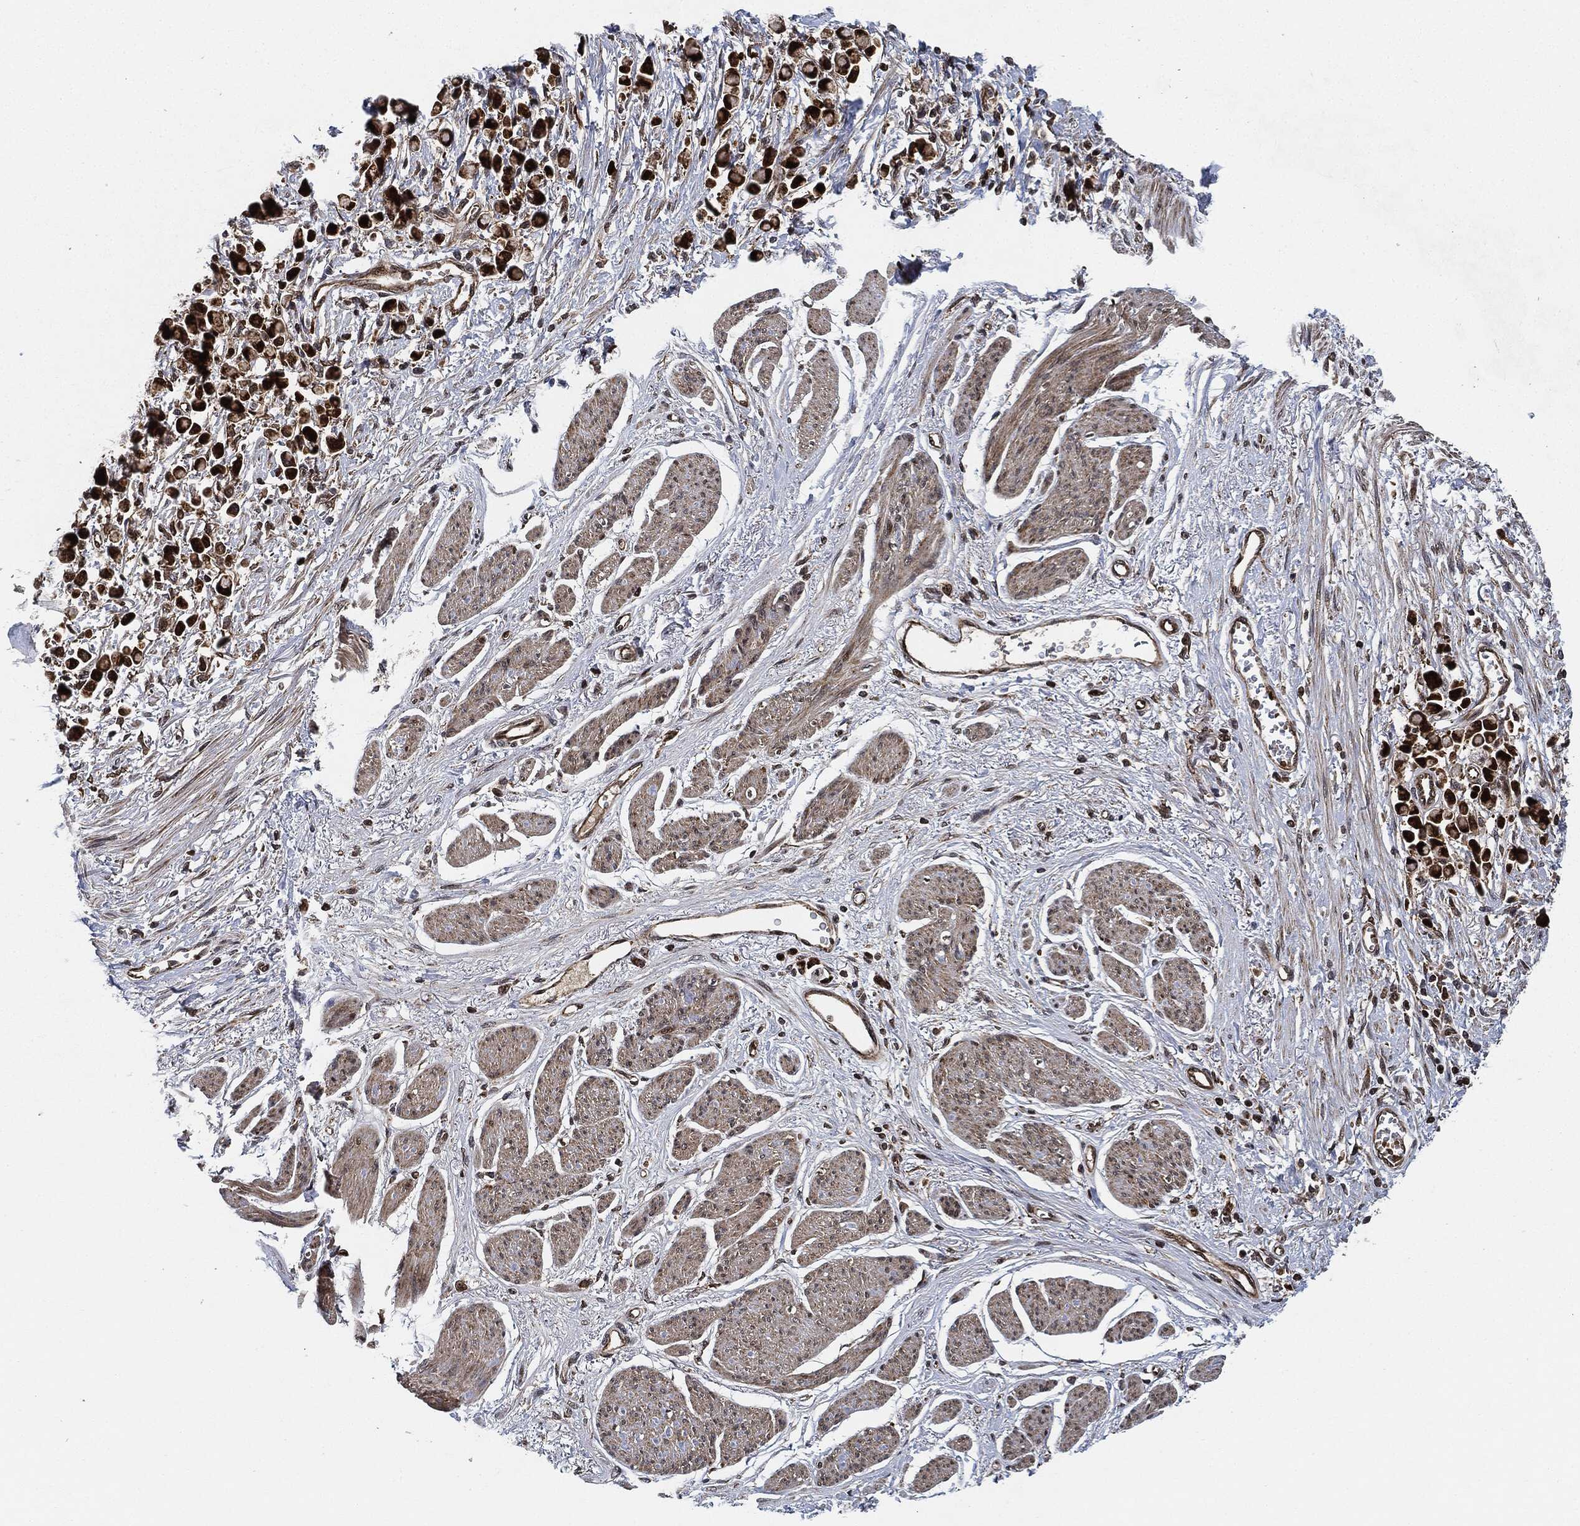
{"staining": {"intensity": "strong", "quantity": ">75%", "location": "cytoplasmic/membranous"}, "tissue": "stomach cancer", "cell_type": "Tumor cells", "image_type": "cancer", "snomed": [{"axis": "morphology", "description": "Adenocarcinoma, NOS"}, {"axis": "topography", "description": "Stomach"}], "caption": "Strong cytoplasmic/membranous expression for a protein is appreciated in about >75% of tumor cells of adenocarcinoma (stomach) using immunohistochemistry.", "gene": "RNASEL", "patient": {"sex": "female", "age": 81}}